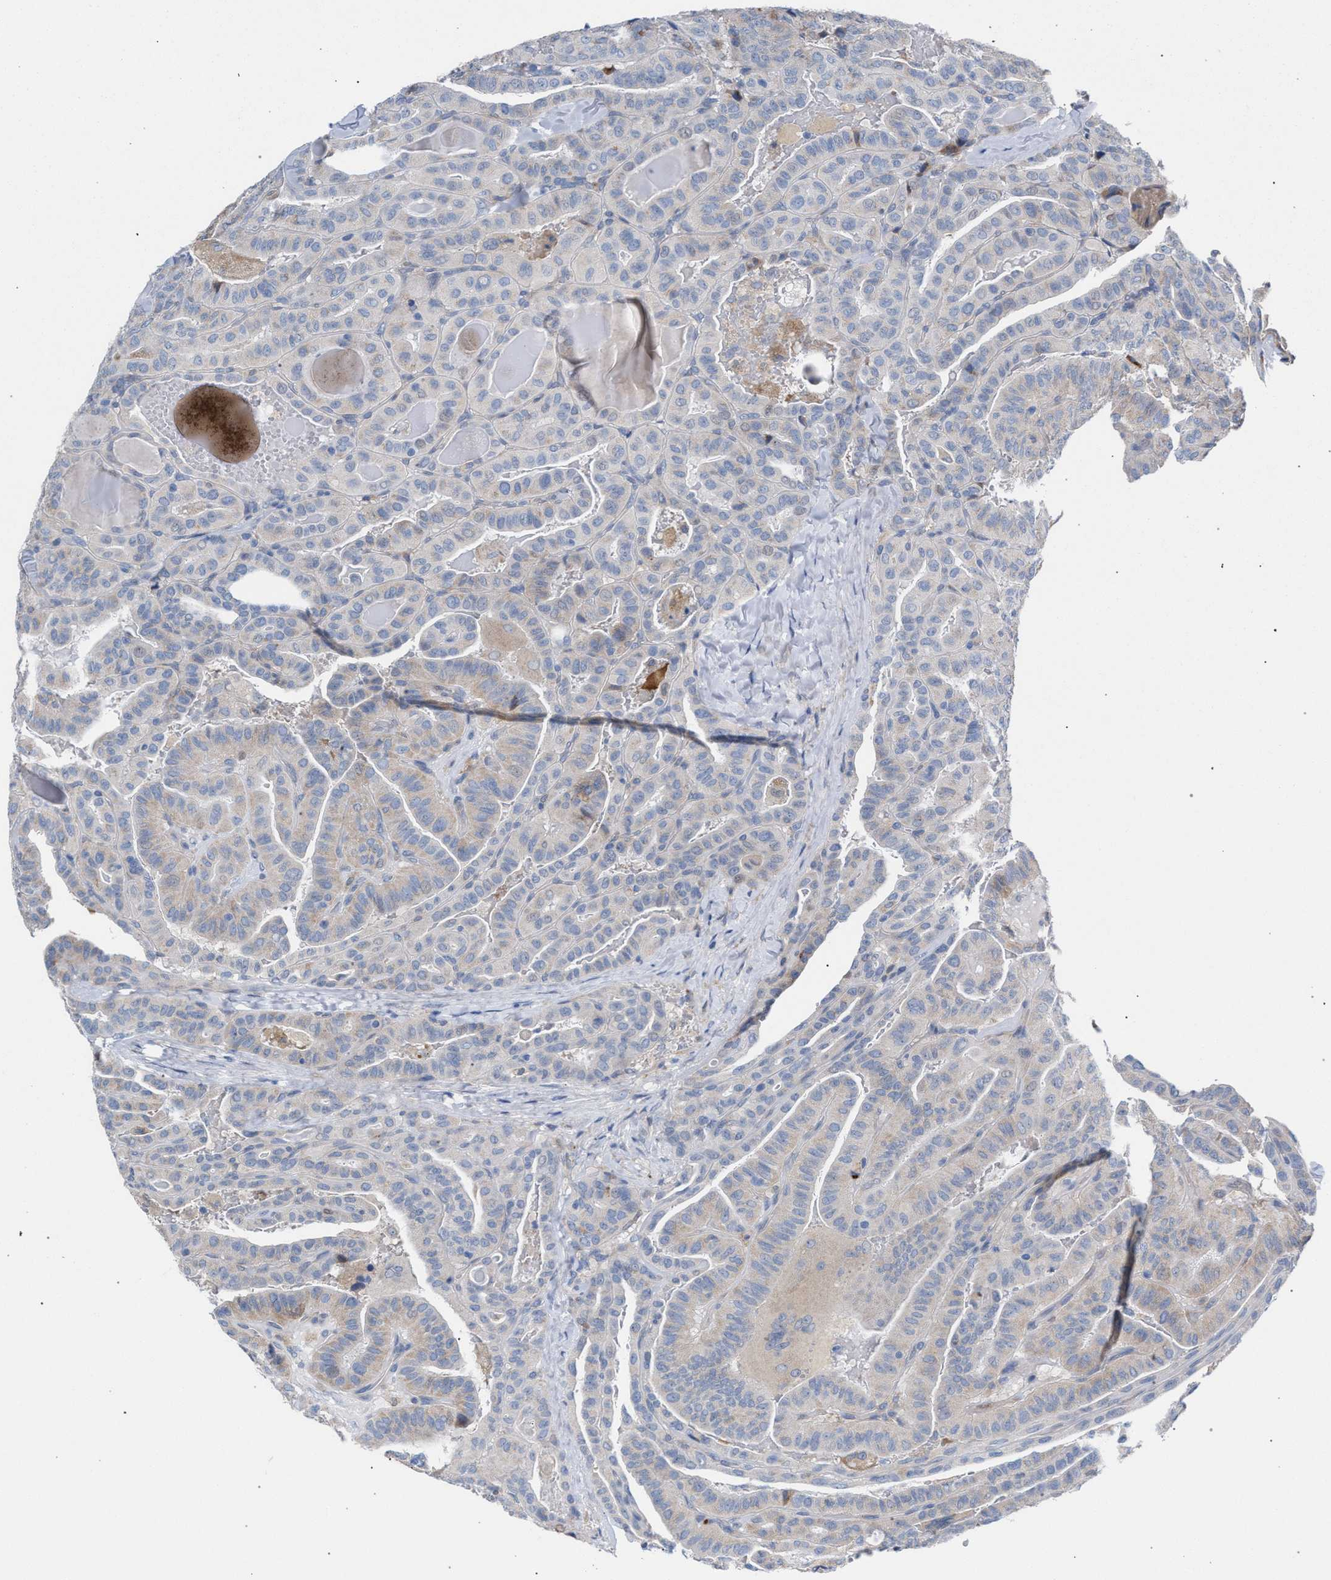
{"staining": {"intensity": "moderate", "quantity": "<25%", "location": "cytoplasmic/membranous"}, "tissue": "thyroid cancer", "cell_type": "Tumor cells", "image_type": "cancer", "snomed": [{"axis": "morphology", "description": "Papillary adenocarcinoma, NOS"}, {"axis": "topography", "description": "Thyroid gland"}], "caption": "There is low levels of moderate cytoplasmic/membranous staining in tumor cells of thyroid cancer, as demonstrated by immunohistochemical staining (brown color).", "gene": "RNF135", "patient": {"sex": "male", "age": 77}}